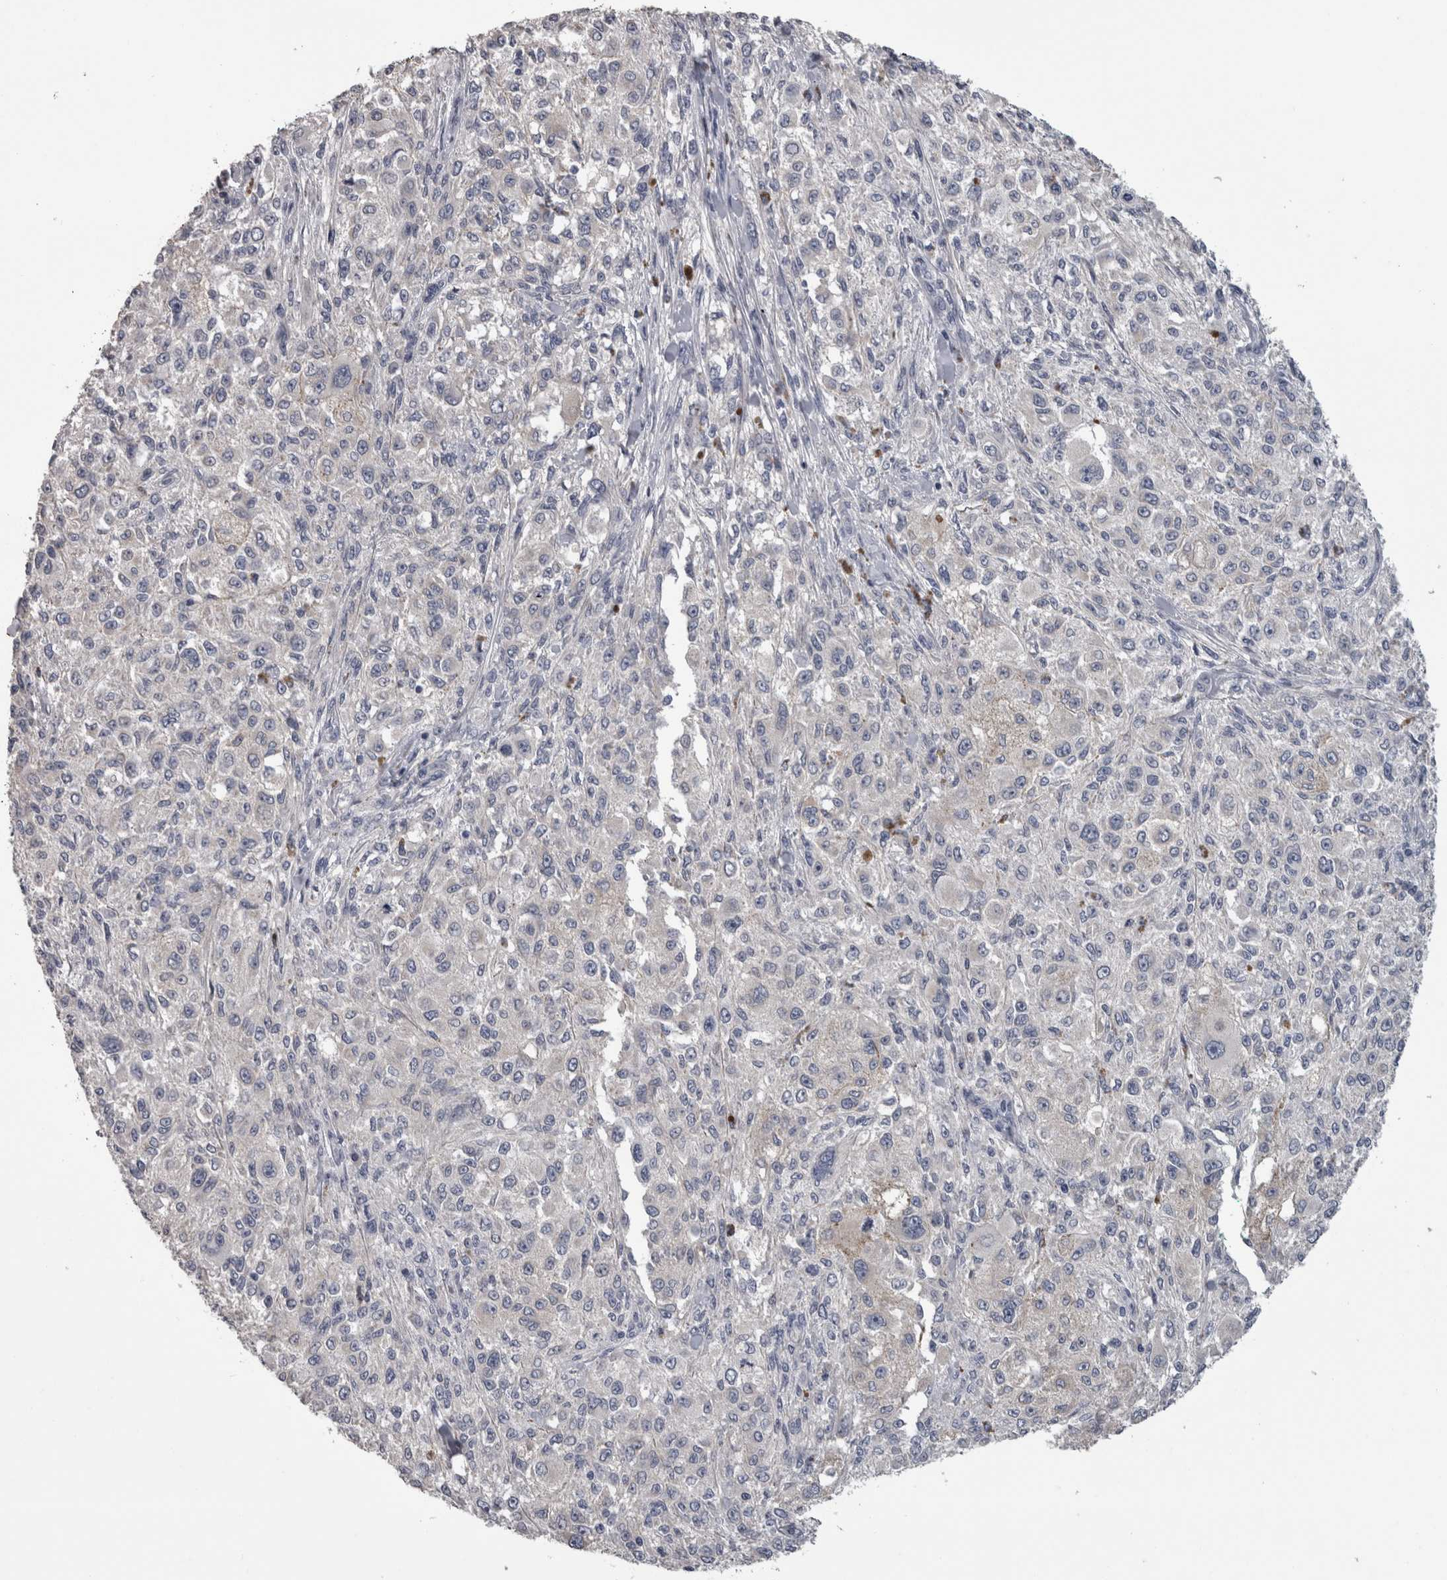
{"staining": {"intensity": "negative", "quantity": "none", "location": "none"}, "tissue": "melanoma", "cell_type": "Tumor cells", "image_type": "cancer", "snomed": [{"axis": "morphology", "description": "Necrosis, NOS"}, {"axis": "morphology", "description": "Malignant melanoma, NOS"}, {"axis": "topography", "description": "Skin"}], "caption": "High magnification brightfield microscopy of malignant melanoma stained with DAB (3,3'-diaminobenzidine) (brown) and counterstained with hematoxylin (blue): tumor cells show no significant expression. (DAB immunohistochemistry (IHC) with hematoxylin counter stain).", "gene": "EFEMP2", "patient": {"sex": "female", "age": 87}}